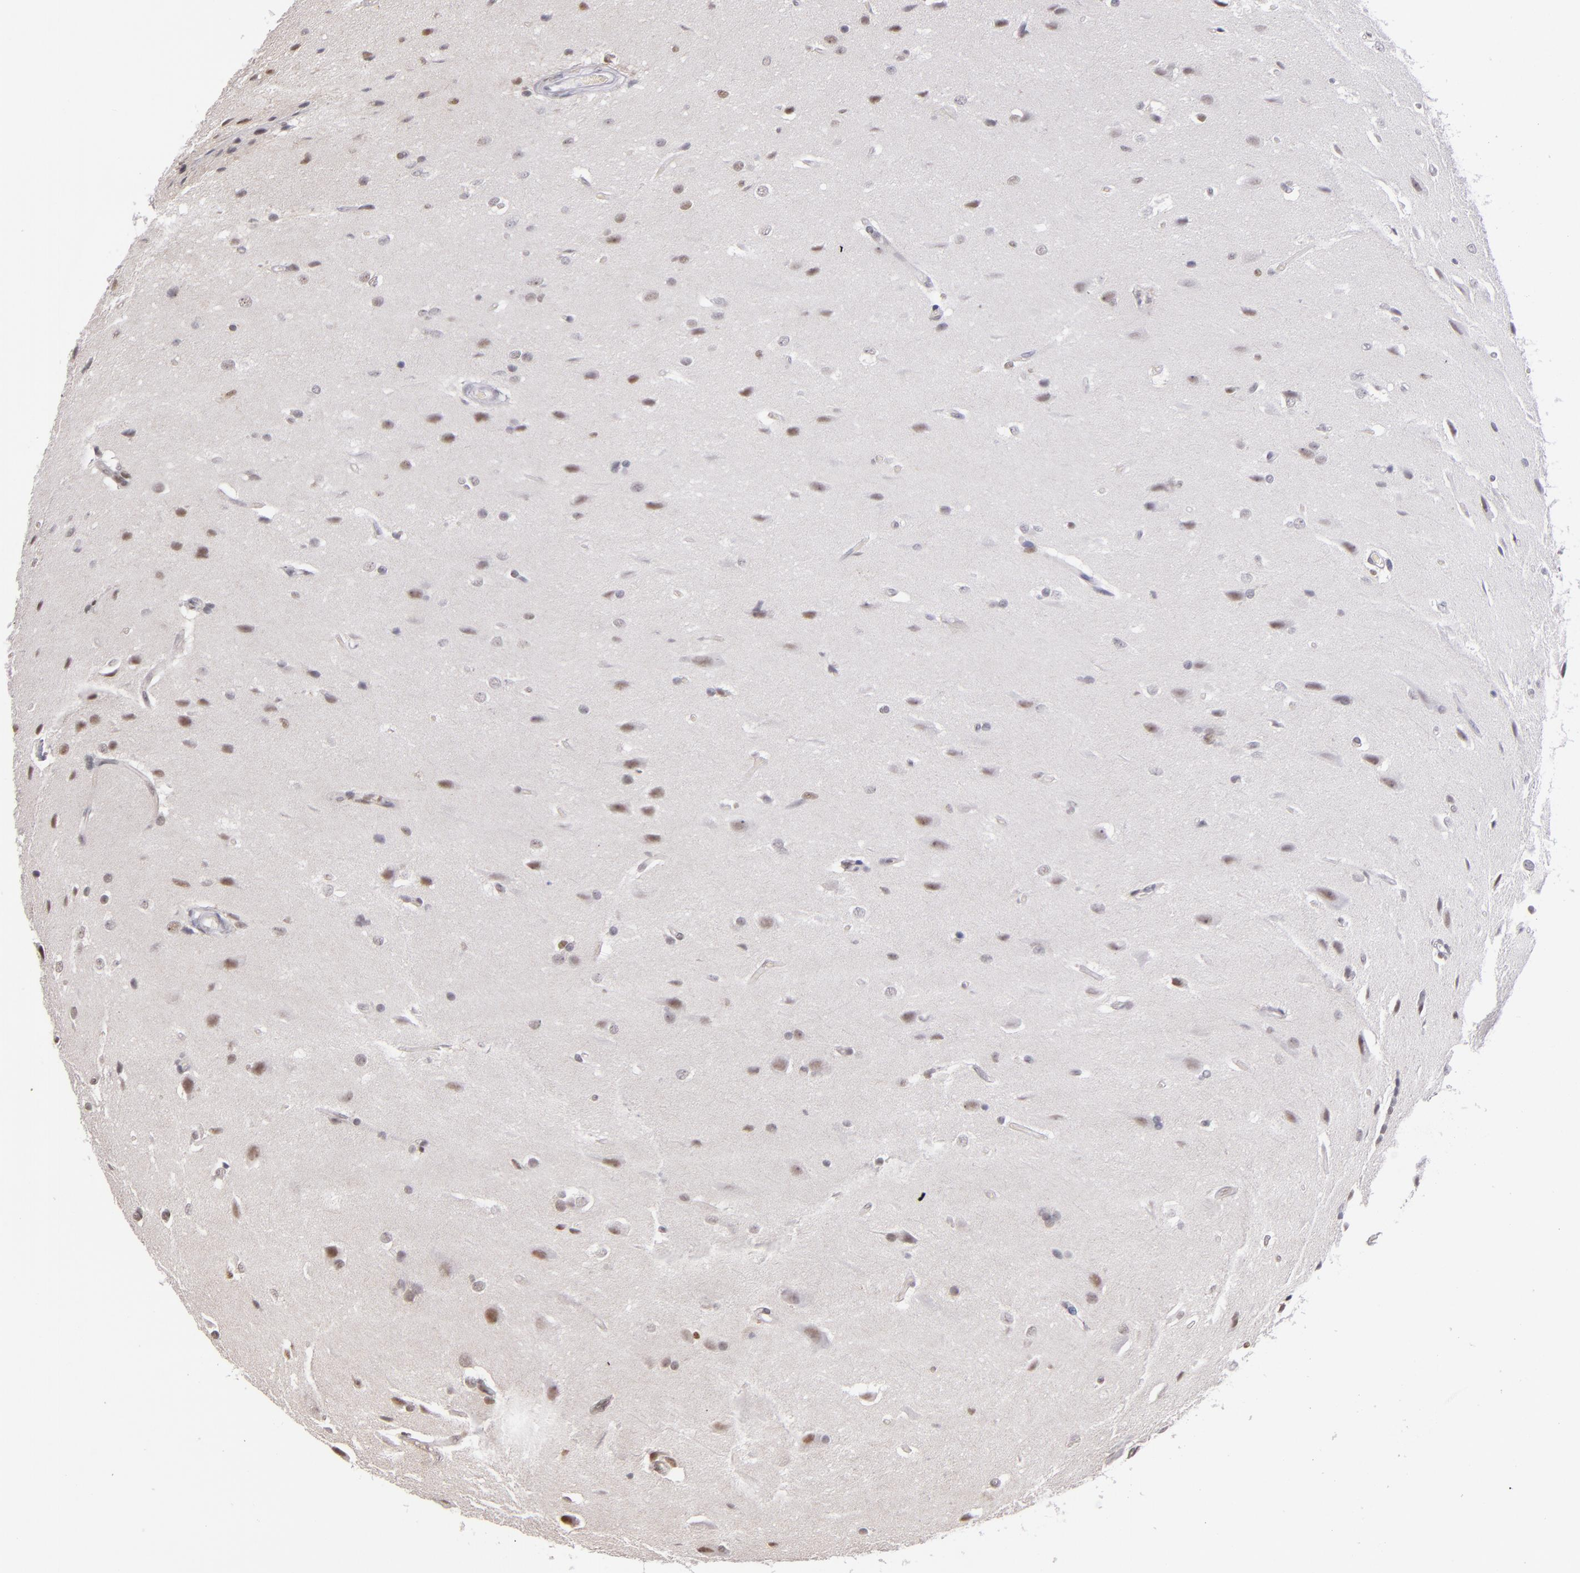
{"staining": {"intensity": "weak", "quantity": "25%-75%", "location": "nuclear"}, "tissue": "glioma", "cell_type": "Tumor cells", "image_type": "cancer", "snomed": [{"axis": "morphology", "description": "Glioma, malignant, High grade"}, {"axis": "topography", "description": "Brain"}], "caption": "Immunohistochemistry (IHC) micrograph of neoplastic tissue: glioma stained using immunohistochemistry displays low levels of weak protein expression localized specifically in the nuclear of tumor cells, appearing as a nuclear brown color.", "gene": "NCOR2", "patient": {"sex": "male", "age": 68}}